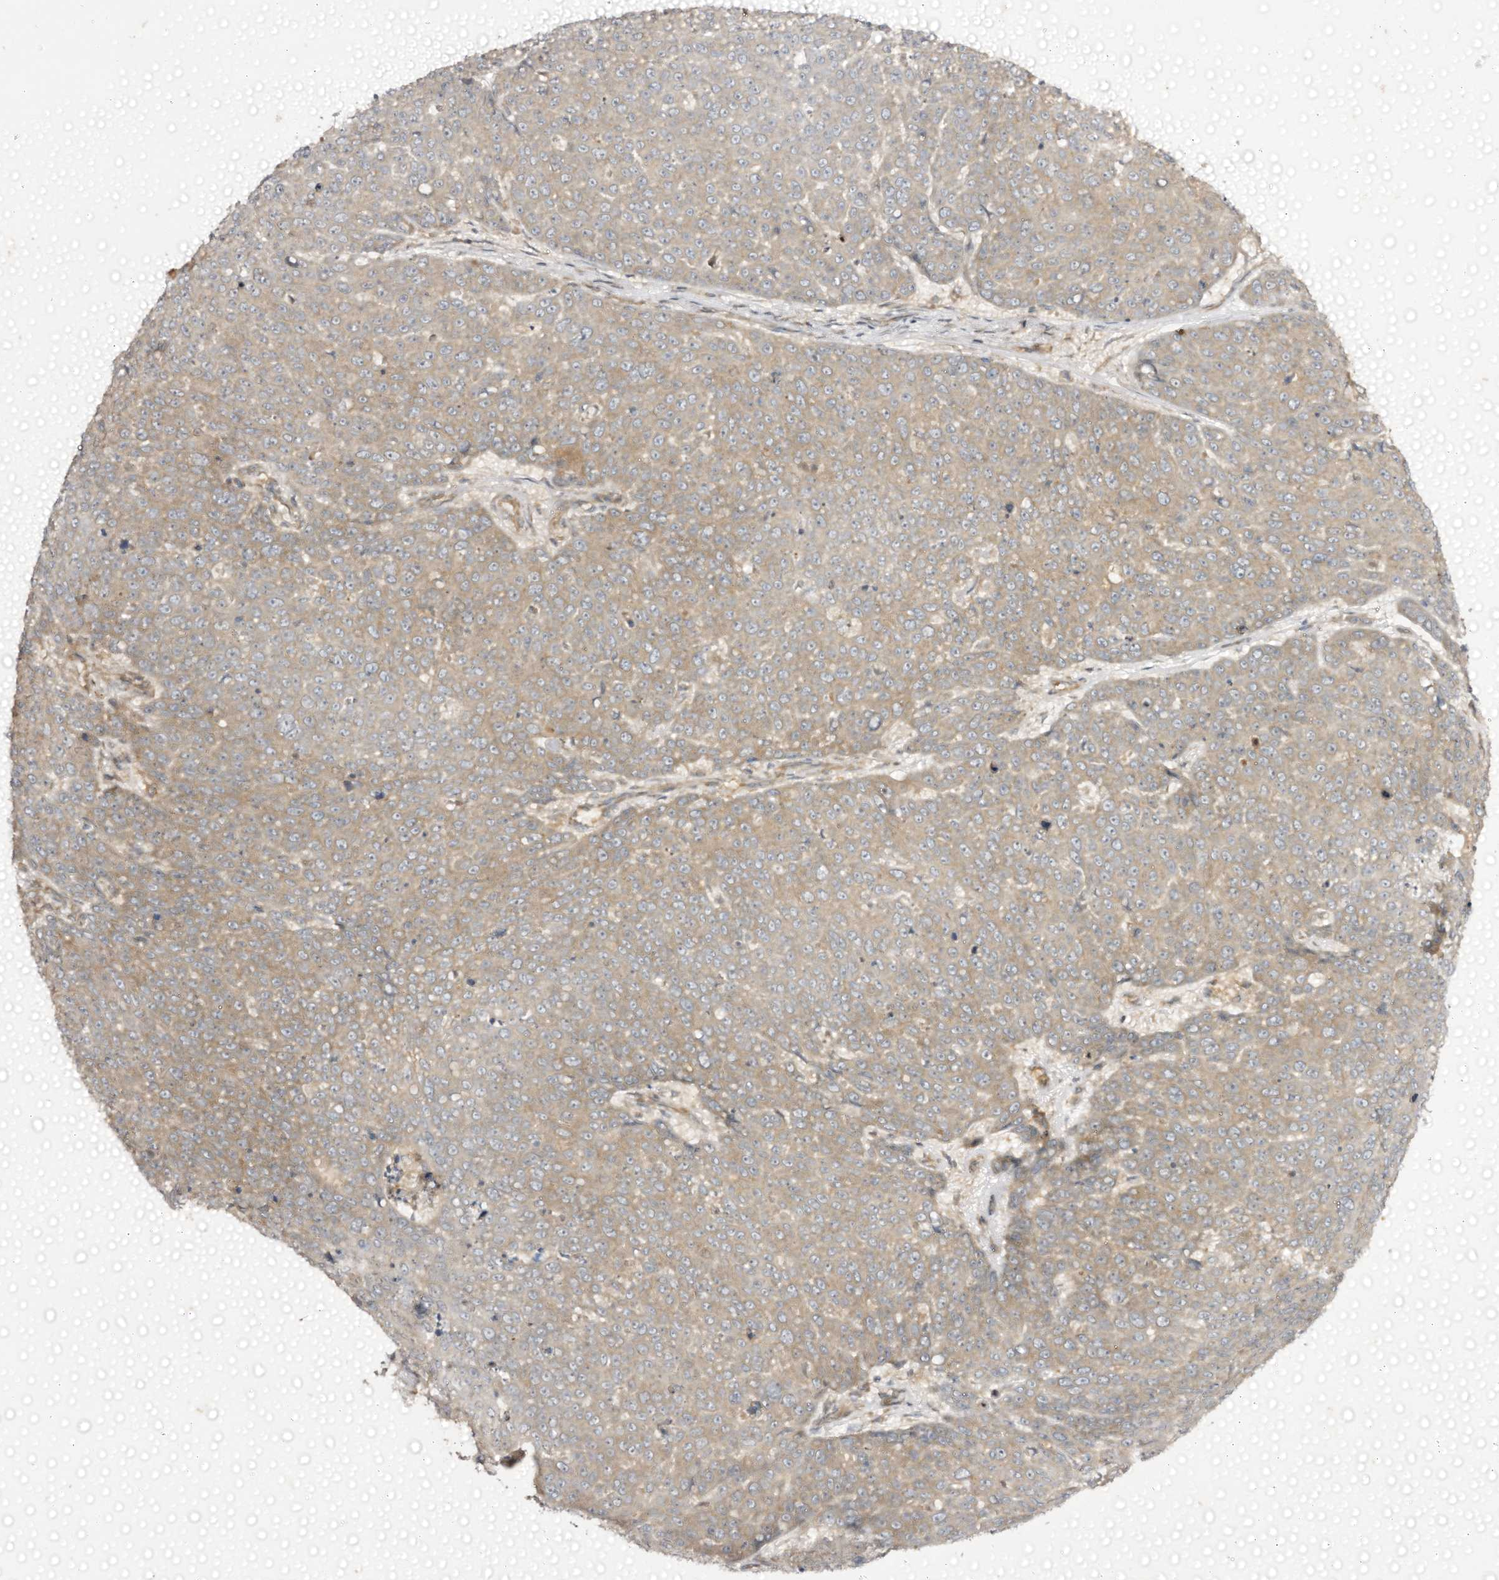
{"staining": {"intensity": "moderate", "quantity": ">75%", "location": "cytoplasmic/membranous"}, "tissue": "skin cancer", "cell_type": "Tumor cells", "image_type": "cancer", "snomed": [{"axis": "morphology", "description": "Squamous cell carcinoma, NOS"}, {"axis": "topography", "description": "Skin"}], "caption": "Tumor cells show moderate cytoplasmic/membranous staining in about >75% of cells in skin cancer (squamous cell carcinoma).", "gene": "C11orf80", "patient": {"sex": "male", "age": 71}}